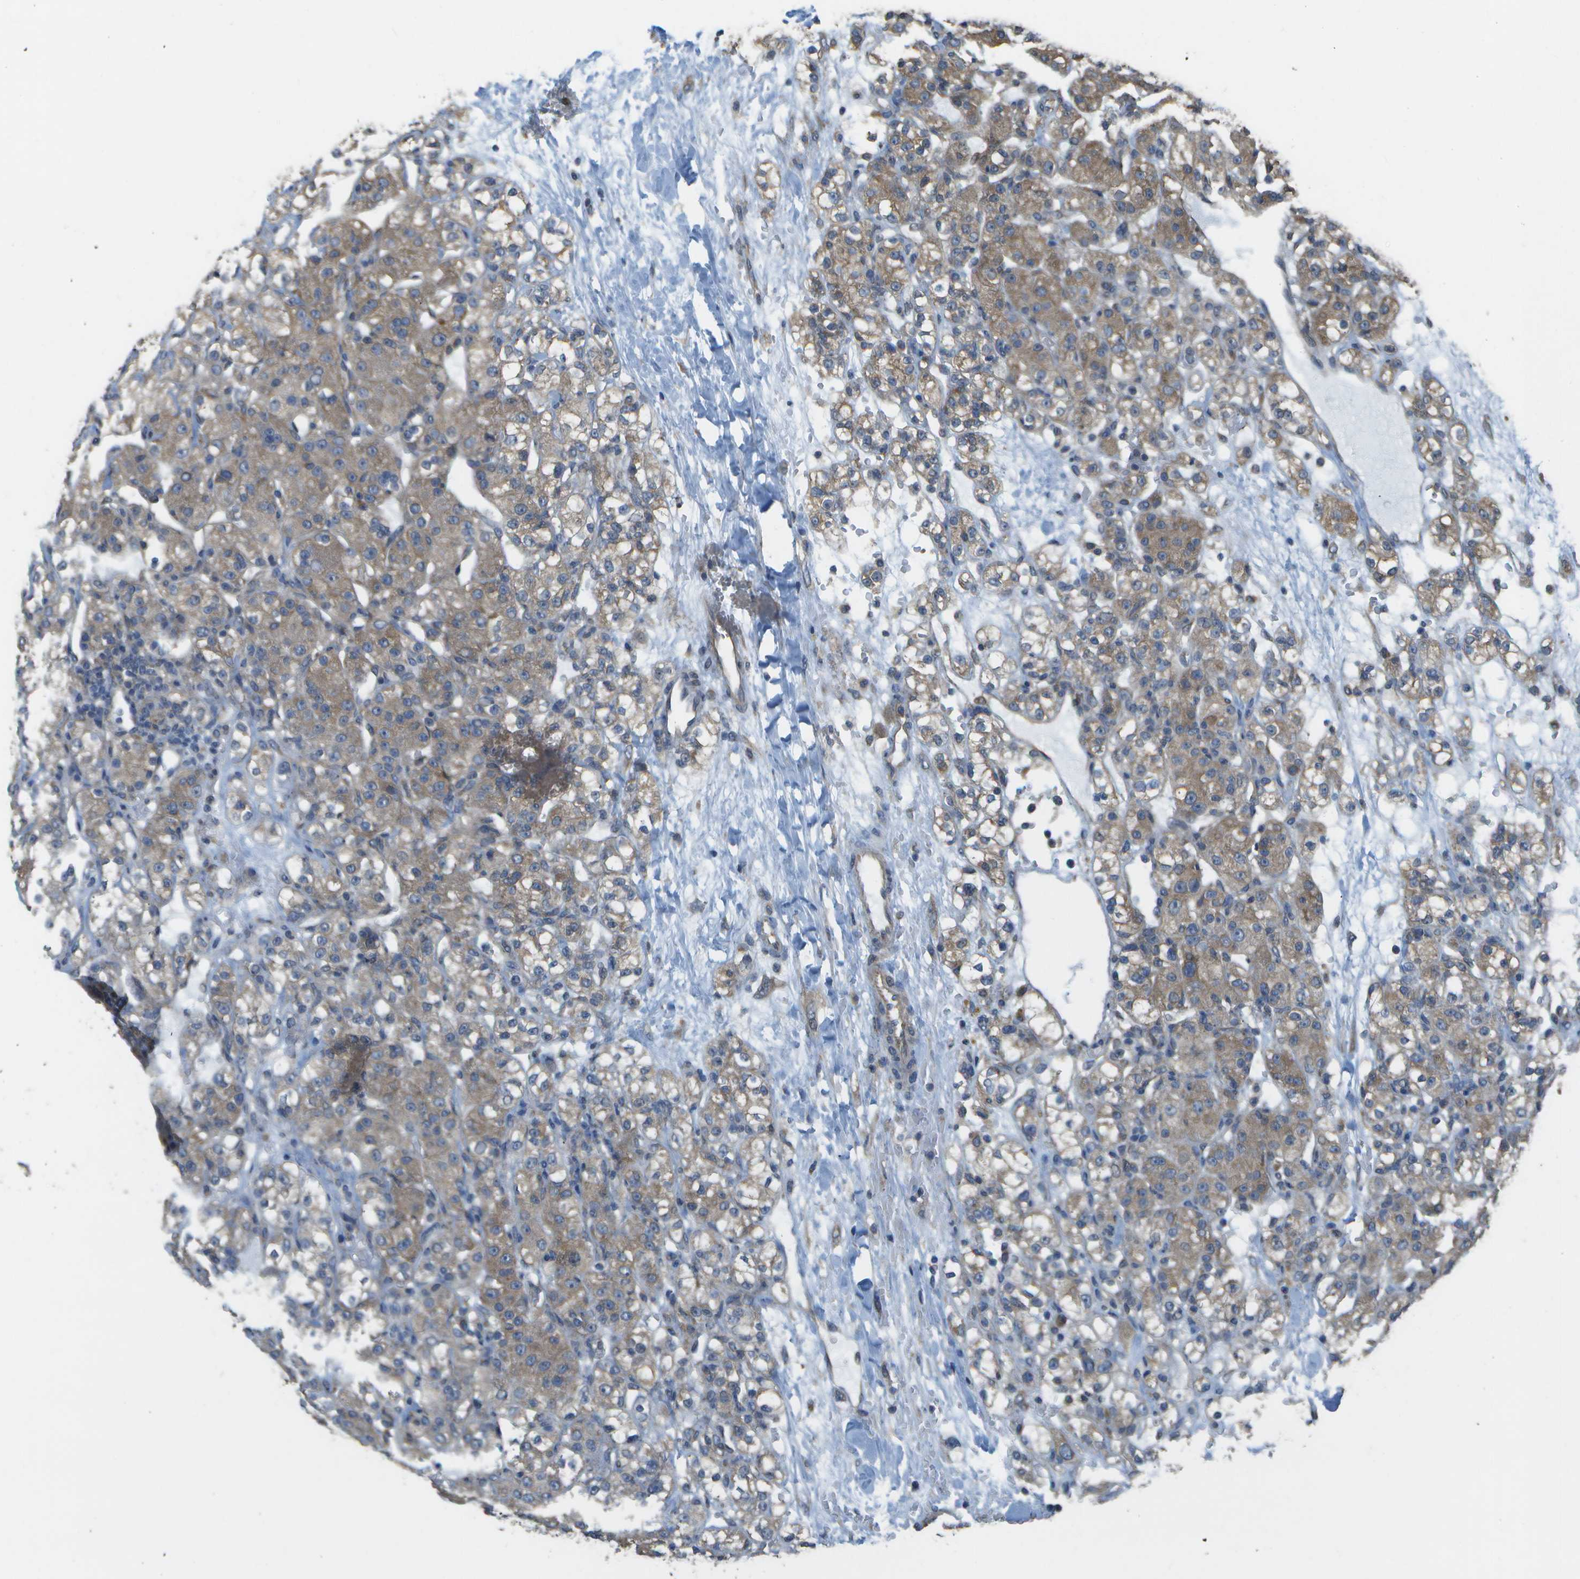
{"staining": {"intensity": "moderate", "quantity": ">75%", "location": "cytoplasmic/membranous"}, "tissue": "renal cancer", "cell_type": "Tumor cells", "image_type": "cancer", "snomed": [{"axis": "morphology", "description": "Normal tissue, NOS"}, {"axis": "morphology", "description": "Adenocarcinoma, NOS"}, {"axis": "topography", "description": "Kidney"}], "caption": "This image displays immunohistochemistry (IHC) staining of renal cancer, with medium moderate cytoplasmic/membranous expression in approximately >75% of tumor cells.", "gene": "CLNS1A", "patient": {"sex": "male", "age": 61}}